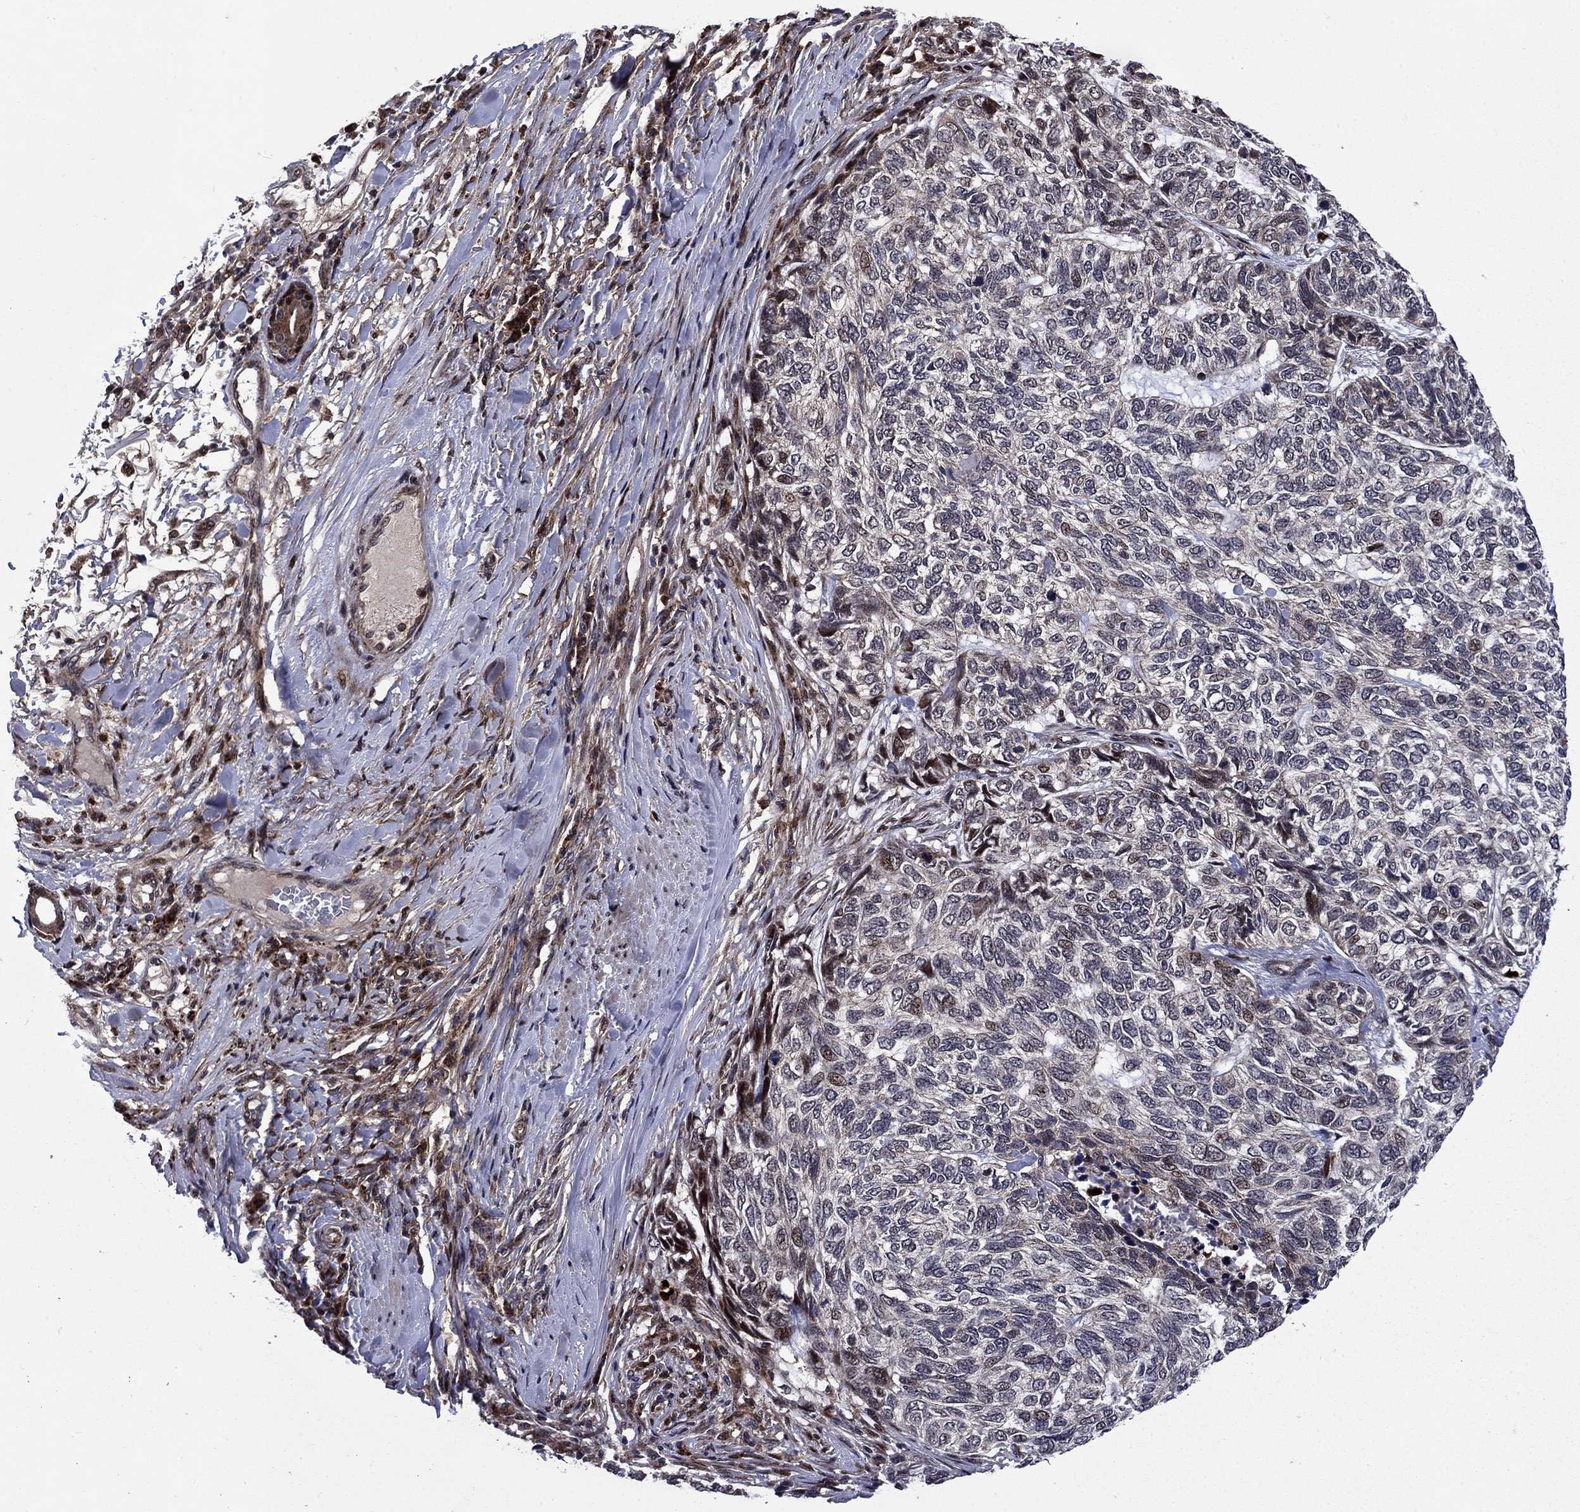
{"staining": {"intensity": "weak", "quantity": "<25%", "location": "nuclear"}, "tissue": "skin cancer", "cell_type": "Tumor cells", "image_type": "cancer", "snomed": [{"axis": "morphology", "description": "Basal cell carcinoma"}, {"axis": "topography", "description": "Skin"}], "caption": "A high-resolution histopathology image shows IHC staining of skin cancer (basal cell carcinoma), which exhibits no significant staining in tumor cells.", "gene": "AGTPBP1", "patient": {"sex": "female", "age": 65}}